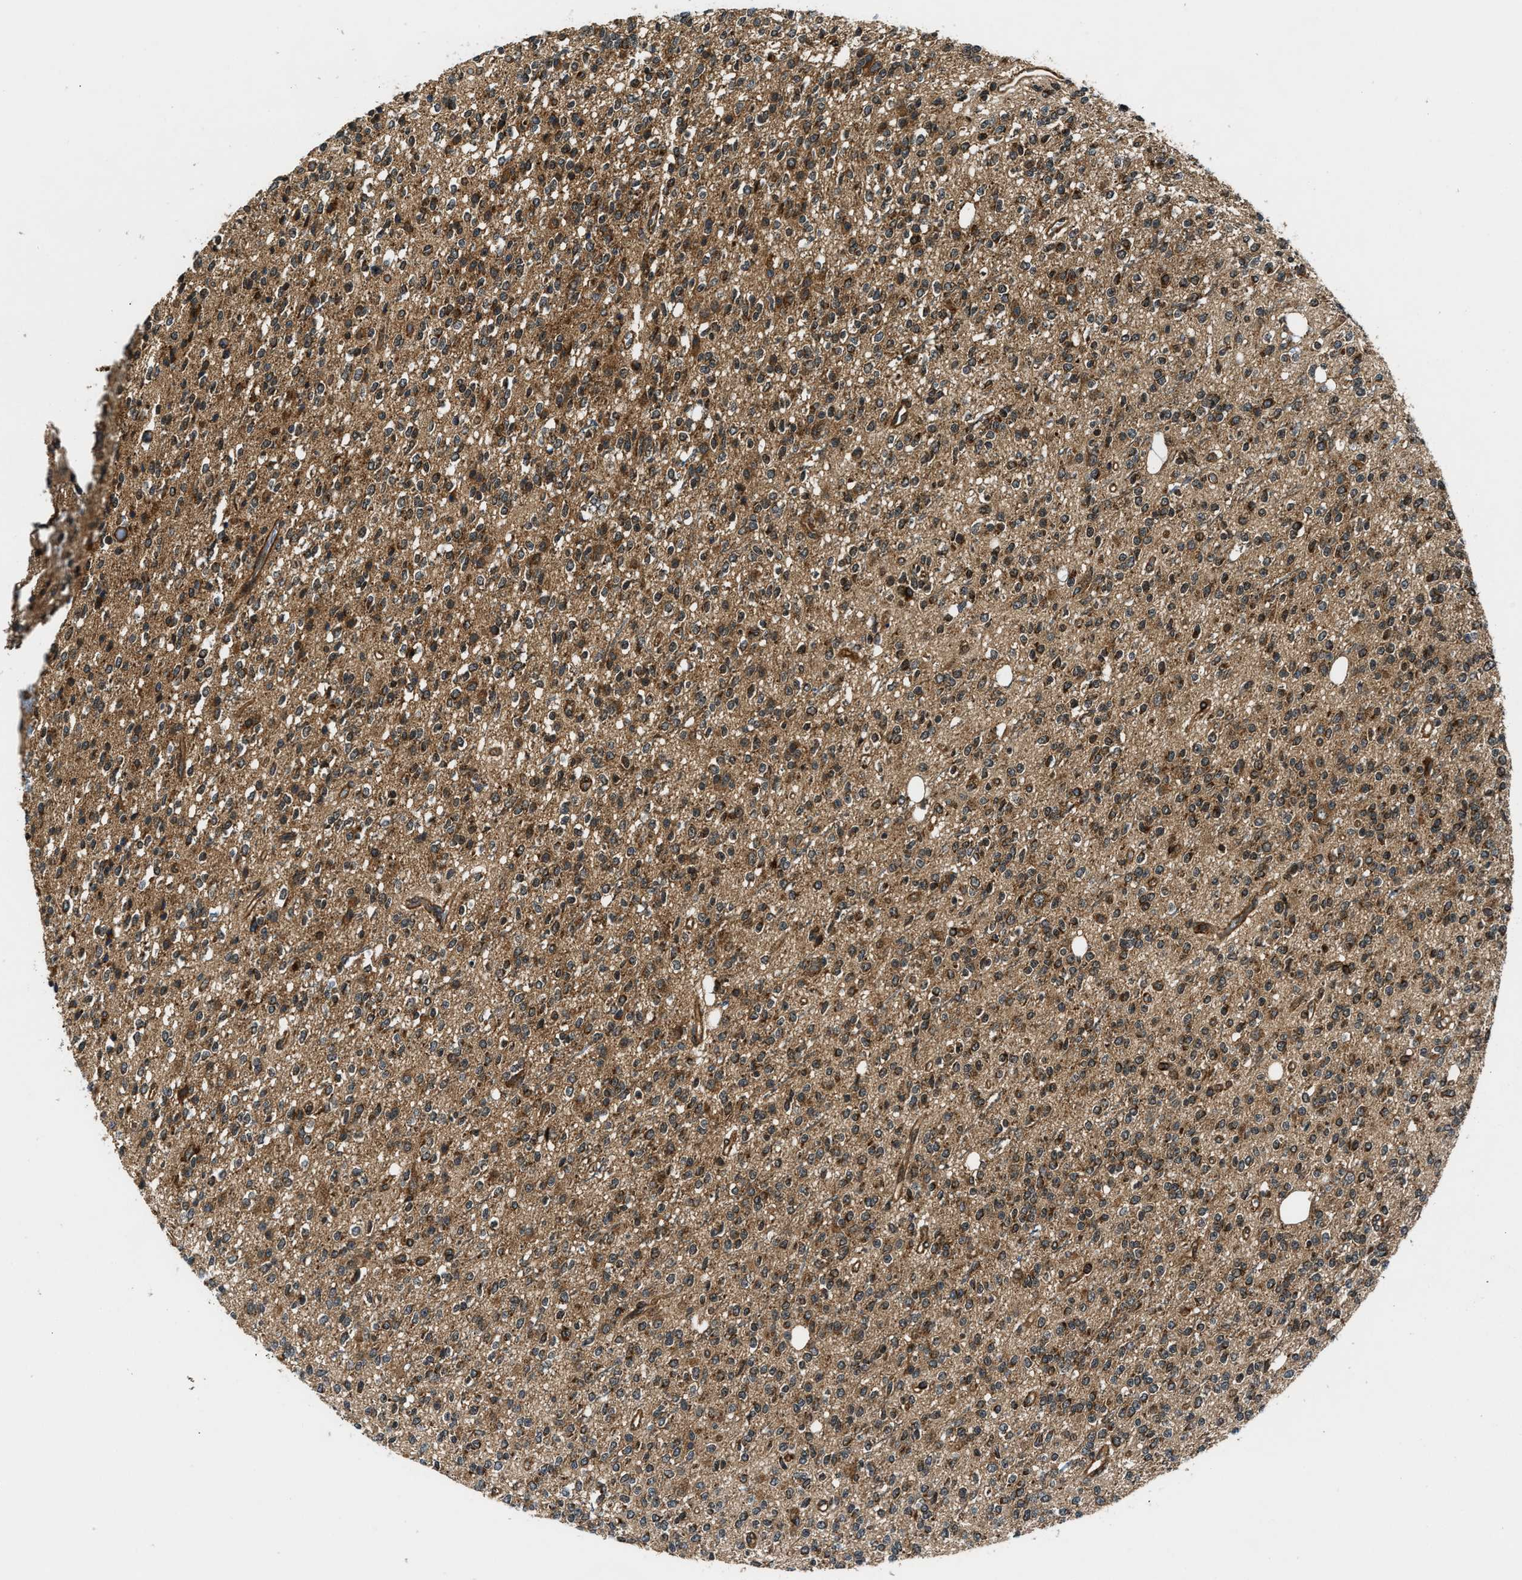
{"staining": {"intensity": "moderate", "quantity": ">75%", "location": "cytoplasmic/membranous"}, "tissue": "glioma", "cell_type": "Tumor cells", "image_type": "cancer", "snomed": [{"axis": "morphology", "description": "Glioma, malignant, High grade"}, {"axis": "topography", "description": "Brain"}], "caption": "The micrograph displays staining of malignant glioma (high-grade), revealing moderate cytoplasmic/membranous protein staining (brown color) within tumor cells. The staining is performed using DAB brown chromogen to label protein expression. The nuclei are counter-stained blue using hematoxylin.", "gene": "PNPLA8", "patient": {"sex": "male", "age": 34}}